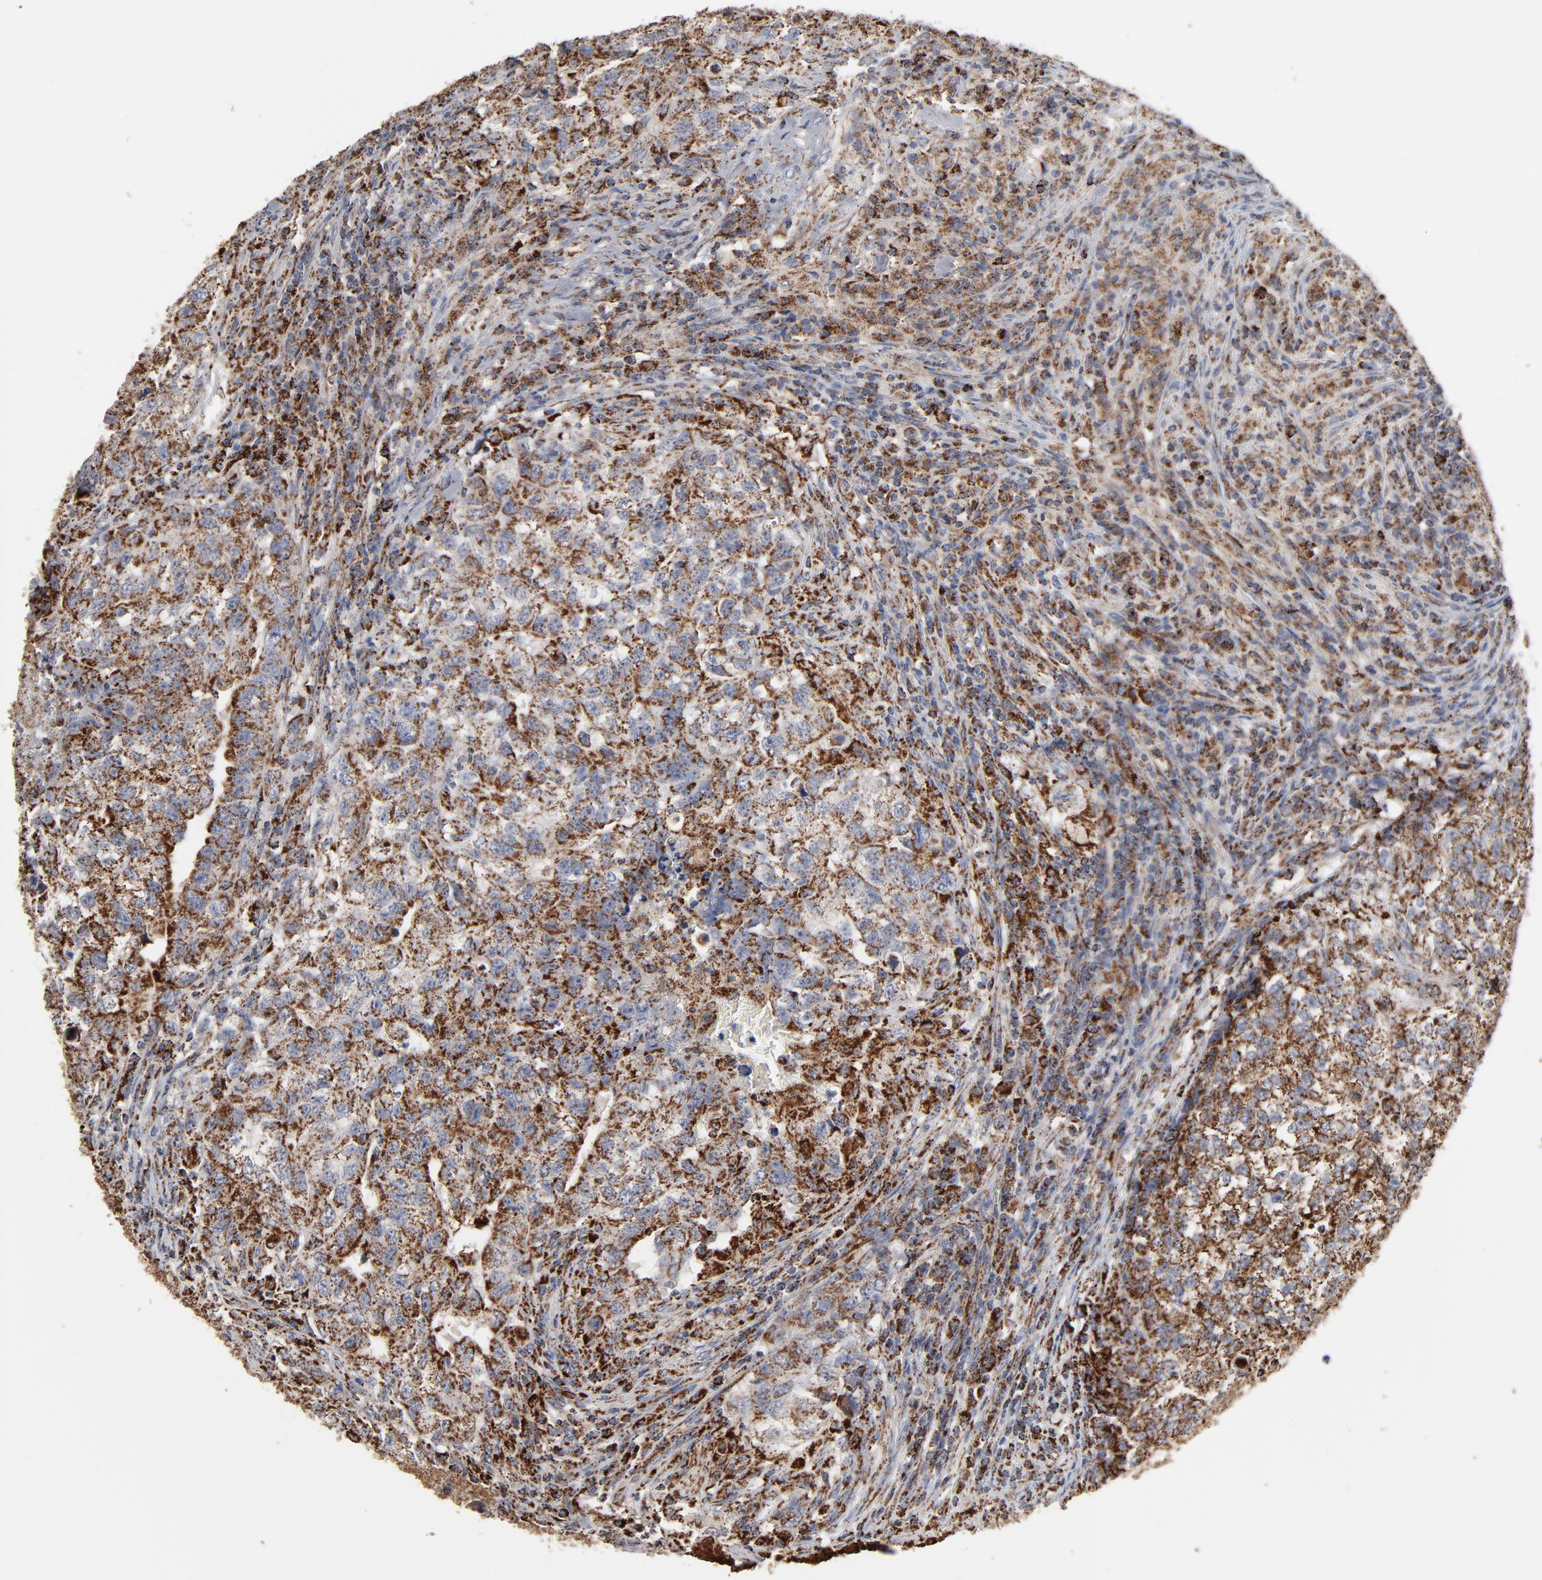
{"staining": {"intensity": "strong", "quantity": ">75%", "location": "cytoplasmic/membranous"}, "tissue": "testis cancer", "cell_type": "Tumor cells", "image_type": "cancer", "snomed": [{"axis": "morphology", "description": "Carcinoma, Embryonal, NOS"}, {"axis": "topography", "description": "Testis"}], "caption": "The image shows immunohistochemical staining of testis cancer. There is strong cytoplasmic/membranous positivity is identified in about >75% of tumor cells. (Stains: DAB (3,3'-diaminobenzidine) in brown, nuclei in blue, Microscopy: brightfield microscopy at high magnification).", "gene": "UQCRC1", "patient": {"sex": "male", "age": 21}}